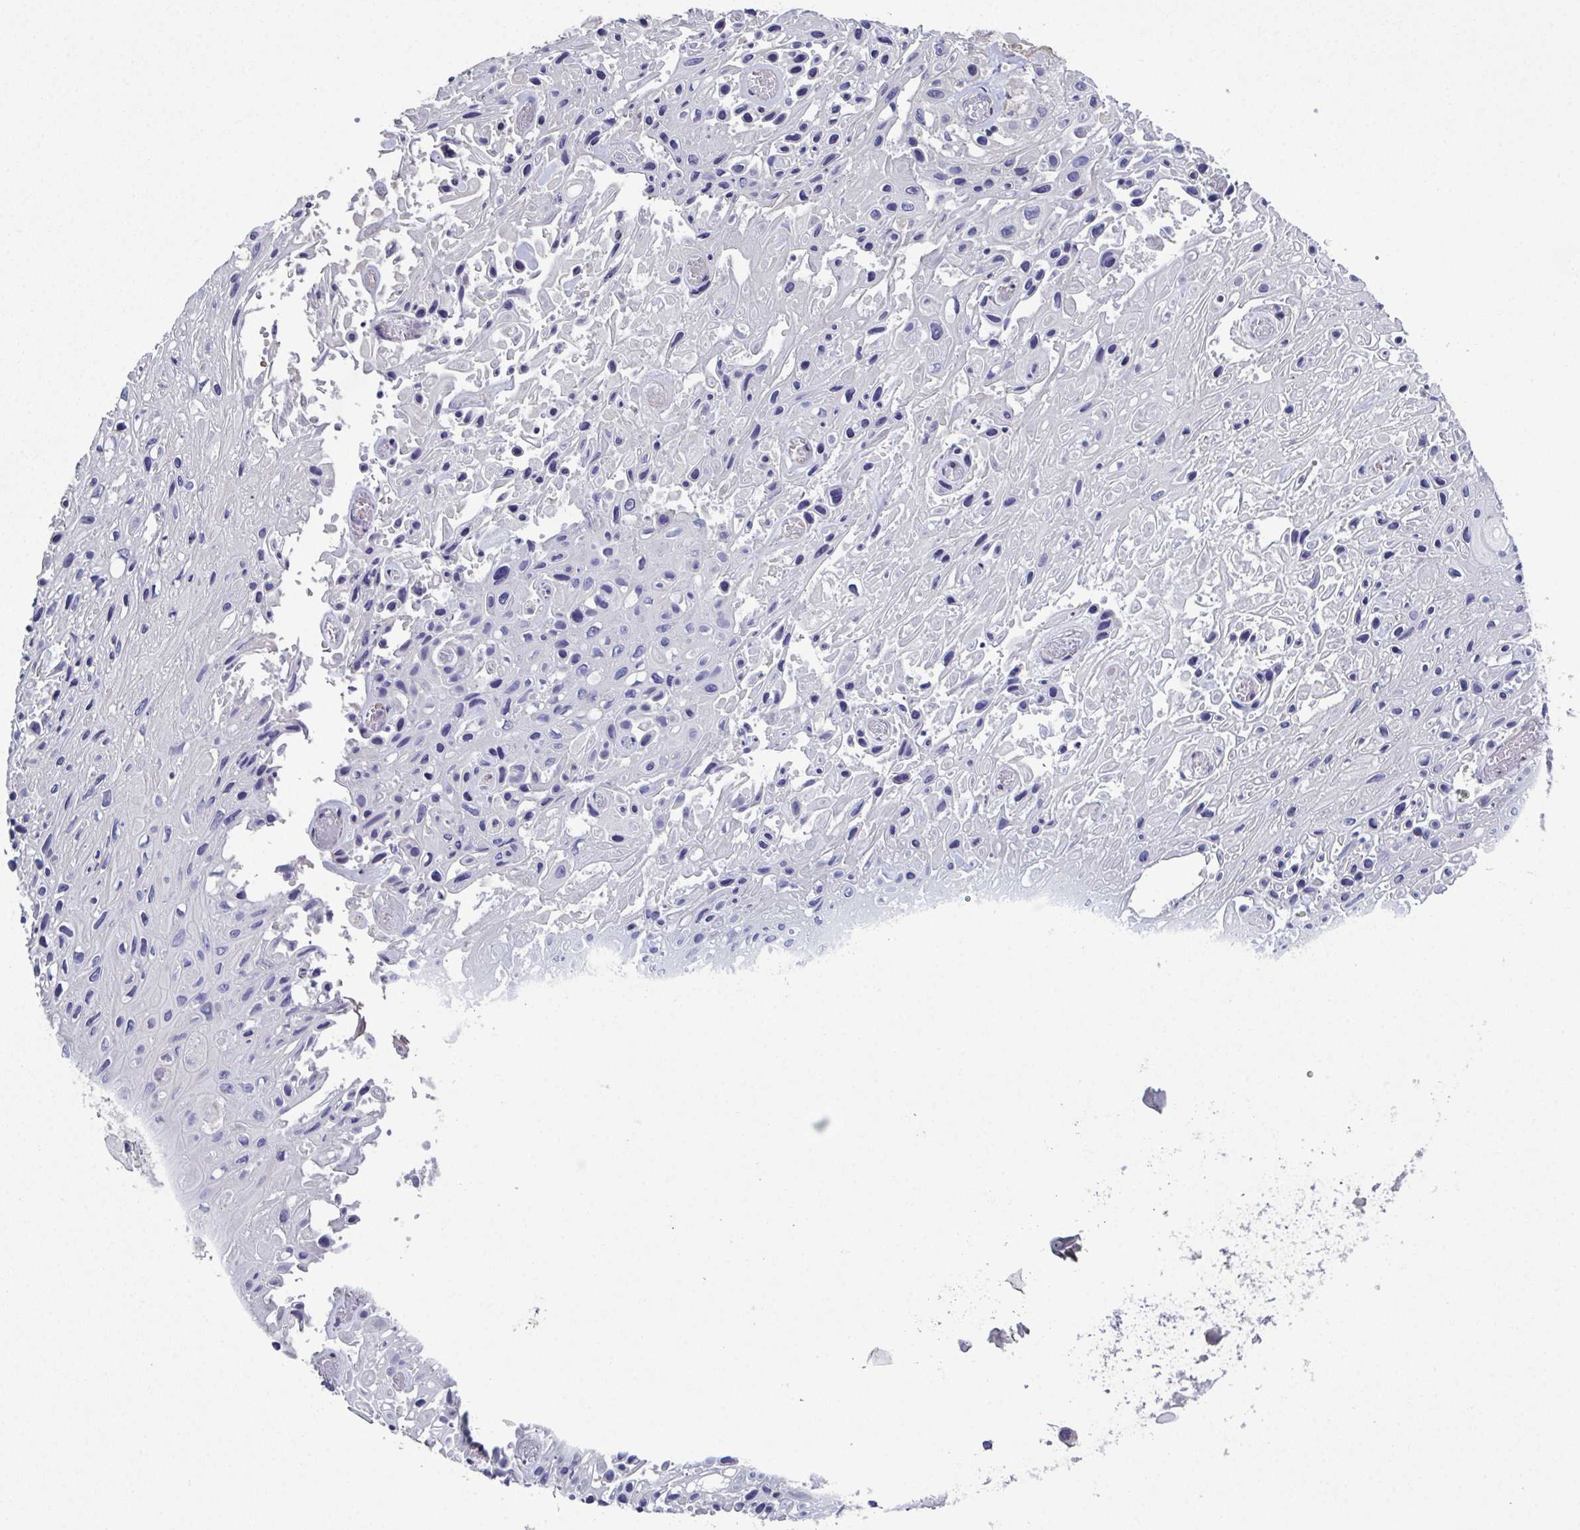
{"staining": {"intensity": "negative", "quantity": "none", "location": "none"}, "tissue": "skin cancer", "cell_type": "Tumor cells", "image_type": "cancer", "snomed": [{"axis": "morphology", "description": "Squamous cell carcinoma, NOS"}, {"axis": "topography", "description": "Skin"}], "caption": "High power microscopy histopathology image of an immunohistochemistry photomicrograph of skin squamous cell carcinoma, revealing no significant staining in tumor cells. The staining is performed using DAB brown chromogen with nuclei counter-stained in using hematoxylin.", "gene": "GLDC", "patient": {"sex": "male", "age": 82}}